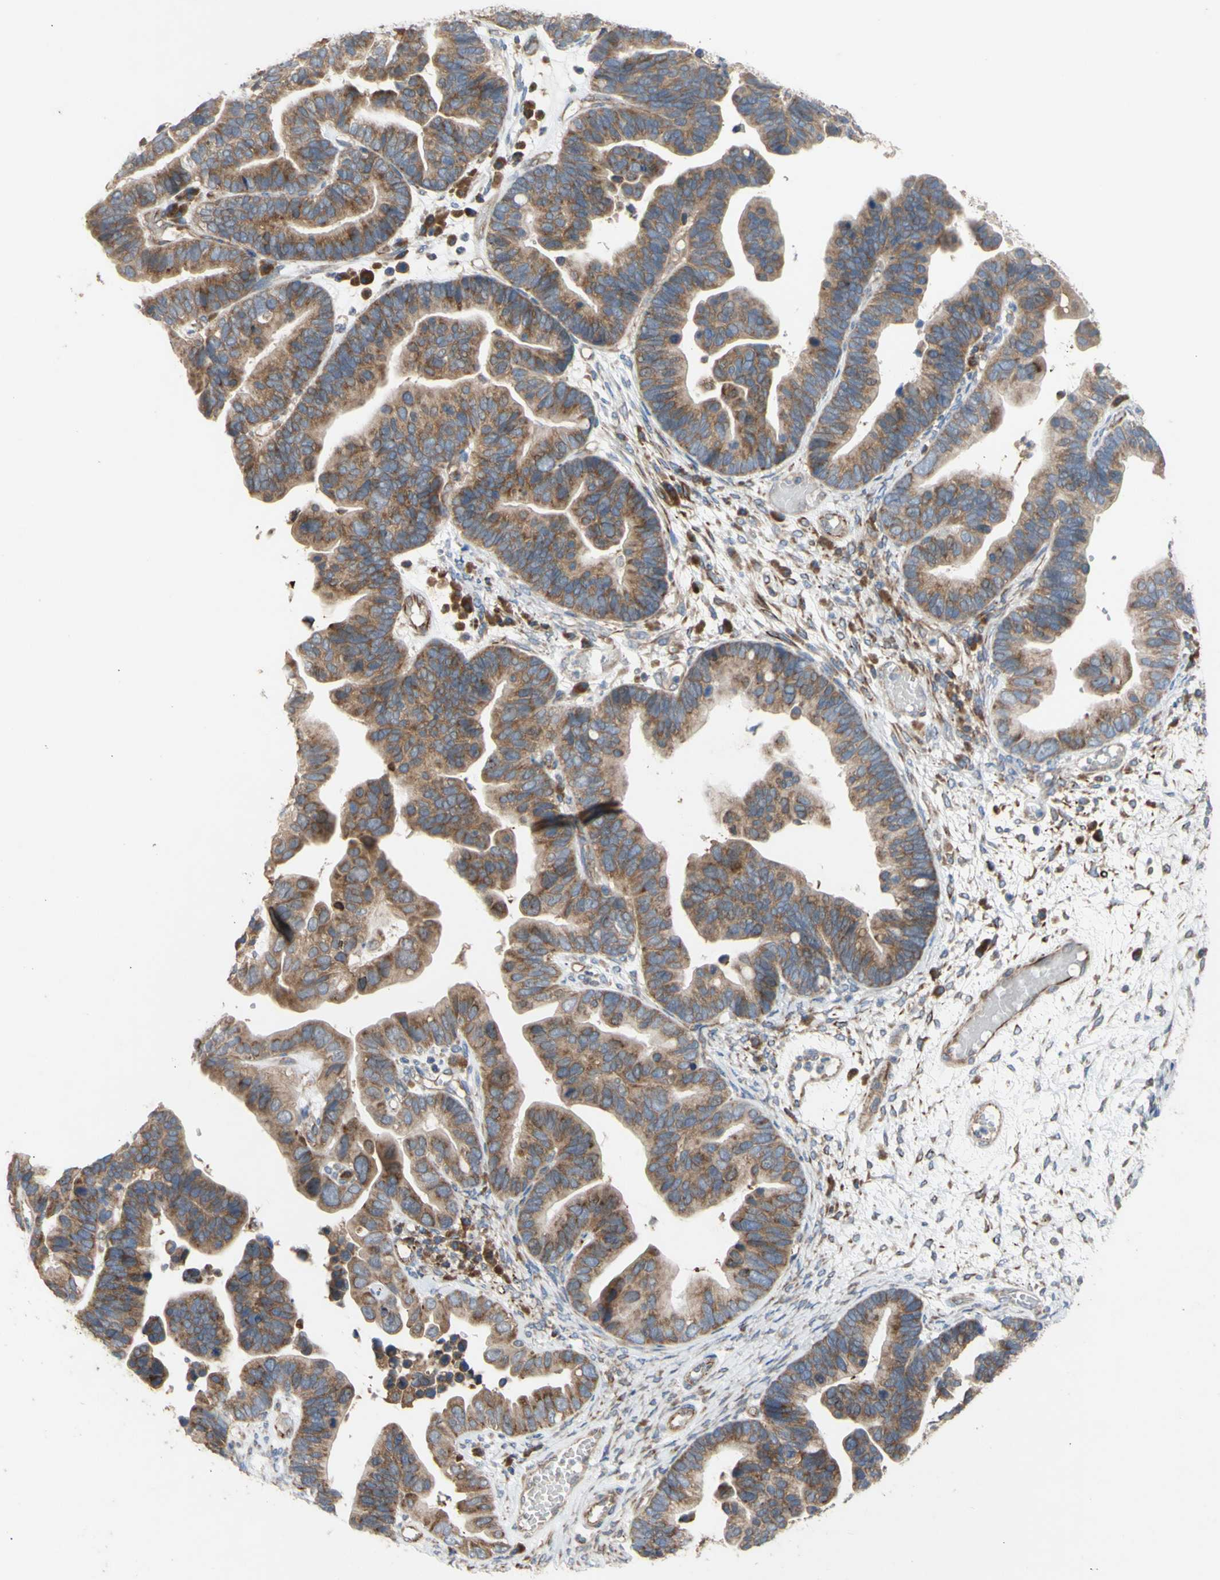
{"staining": {"intensity": "moderate", "quantity": ">75%", "location": "cytoplasmic/membranous"}, "tissue": "ovarian cancer", "cell_type": "Tumor cells", "image_type": "cancer", "snomed": [{"axis": "morphology", "description": "Cystadenocarcinoma, serous, NOS"}, {"axis": "topography", "description": "Ovary"}], "caption": "Immunohistochemical staining of human ovarian cancer (serous cystadenocarcinoma) demonstrates moderate cytoplasmic/membranous protein positivity in approximately >75% of tumor cells. The staining was performed using DAB, with brown indicating positive protein expression. Nuclei are stained blue with hematoxylin.", "gene": "EIF2S3", "patient": {"sex": "female", "age": 56}}